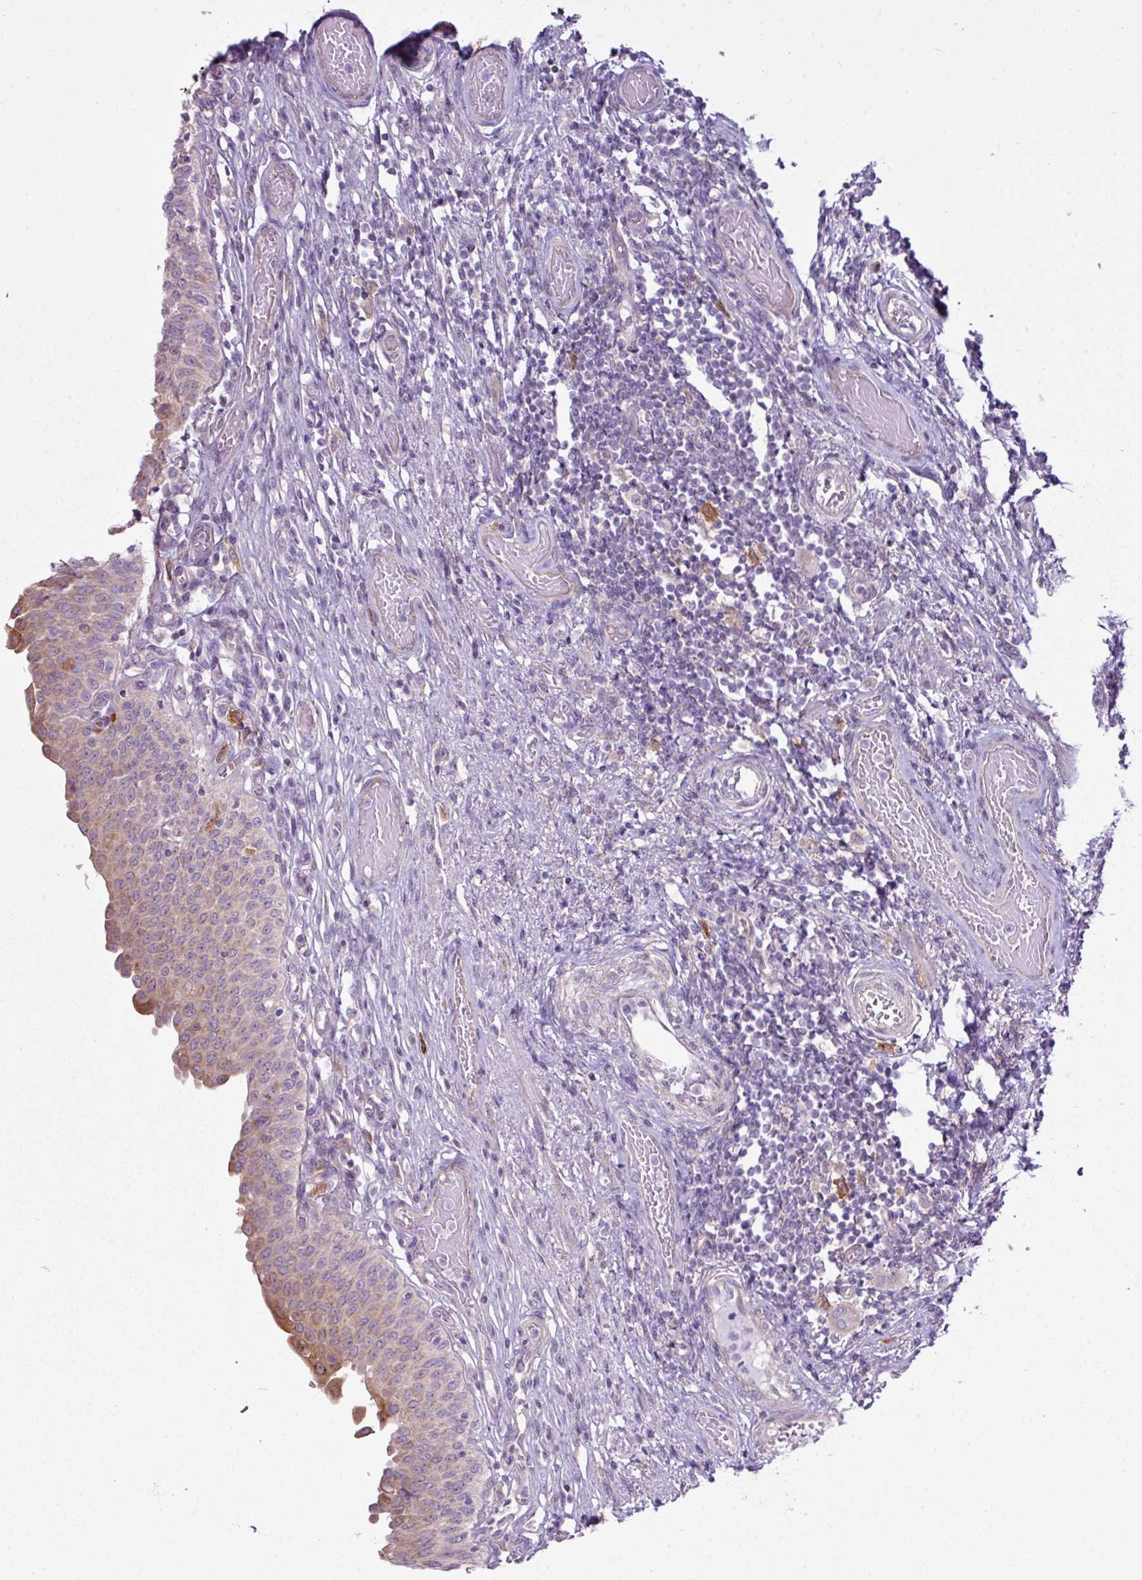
{"staining": {"intensity": "moderate", "quantity": "25%-75%", "location": "cytoplasmic/membranous"}, "tissue": "urinary bladder", "cell_type": "Urothelial cells", "image_type": "normal", "snomed": [{"axis": "morphology", "description": "Normal tissue, NOS"}, {"axis": "topography", "description": "Urinary bladder"}], "caption": "Immunohistochemical staining of normal human urinary bladder exhibits moderate cytoplasmic/membranous protein positivity in approximately 25%-75% of urothelial cells.", "gene": "CAMK2A", "patient": {"sex": "male", "age": 71}}